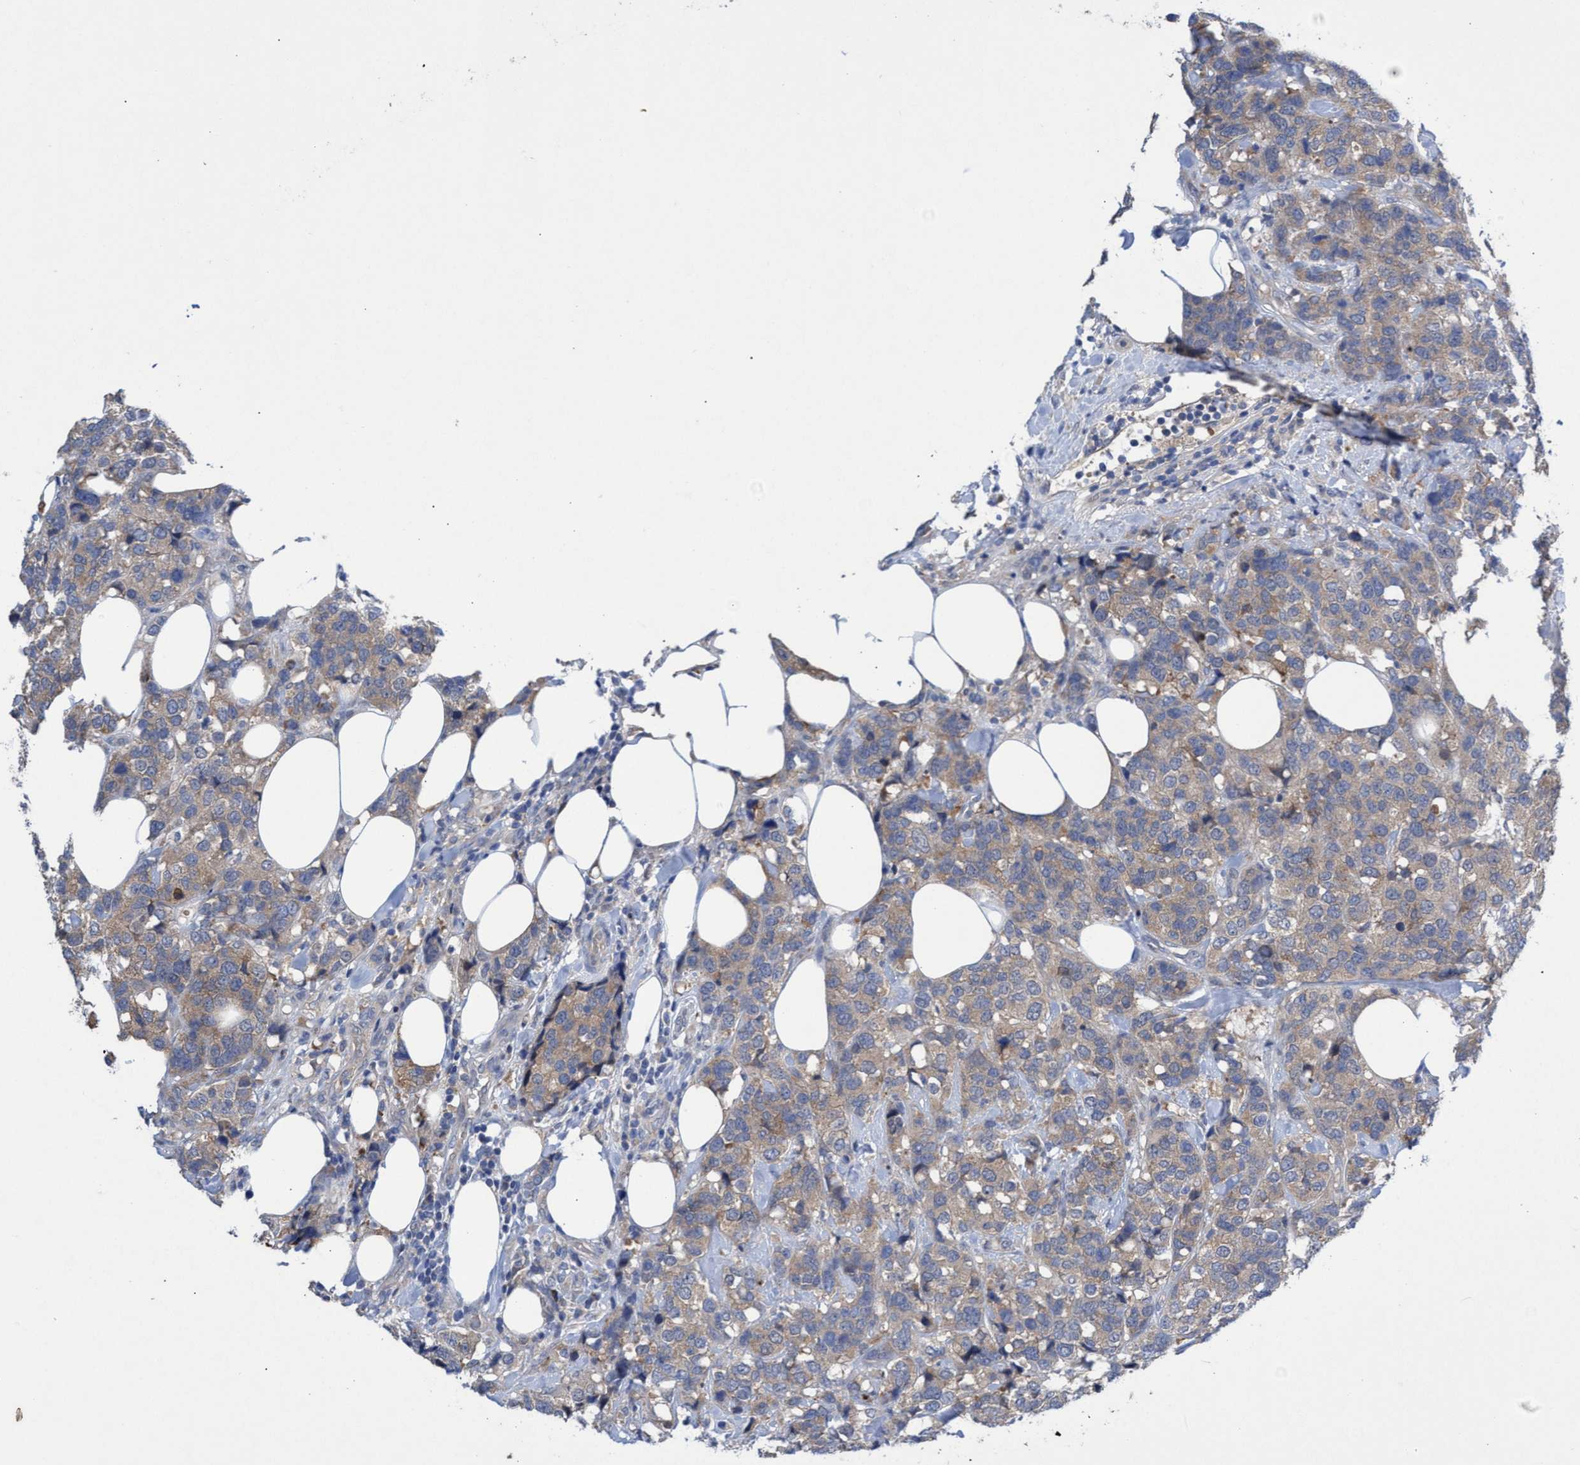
{"staining": {"intensity": "weak", "quantity": "25%-75%", "location": "cytoplasmic/membranous"}, "tissue": "breast cancer", "cell_type": "Tumor cells", "image_type": "cancer", "snomed": [{"axis": "morphology", "description": "Lobular carcinoma"}, {"axis": "topography", "description": "Breast"}], "caption": "Human lobular carcinoma (breast) stained with a brown dye reveals weak cytoplasmic/membranous positive staining in approximately 25%-75% of tumor cells.", "gene": "SVEP1", "patient": {"sex": "female", "age": 59}}